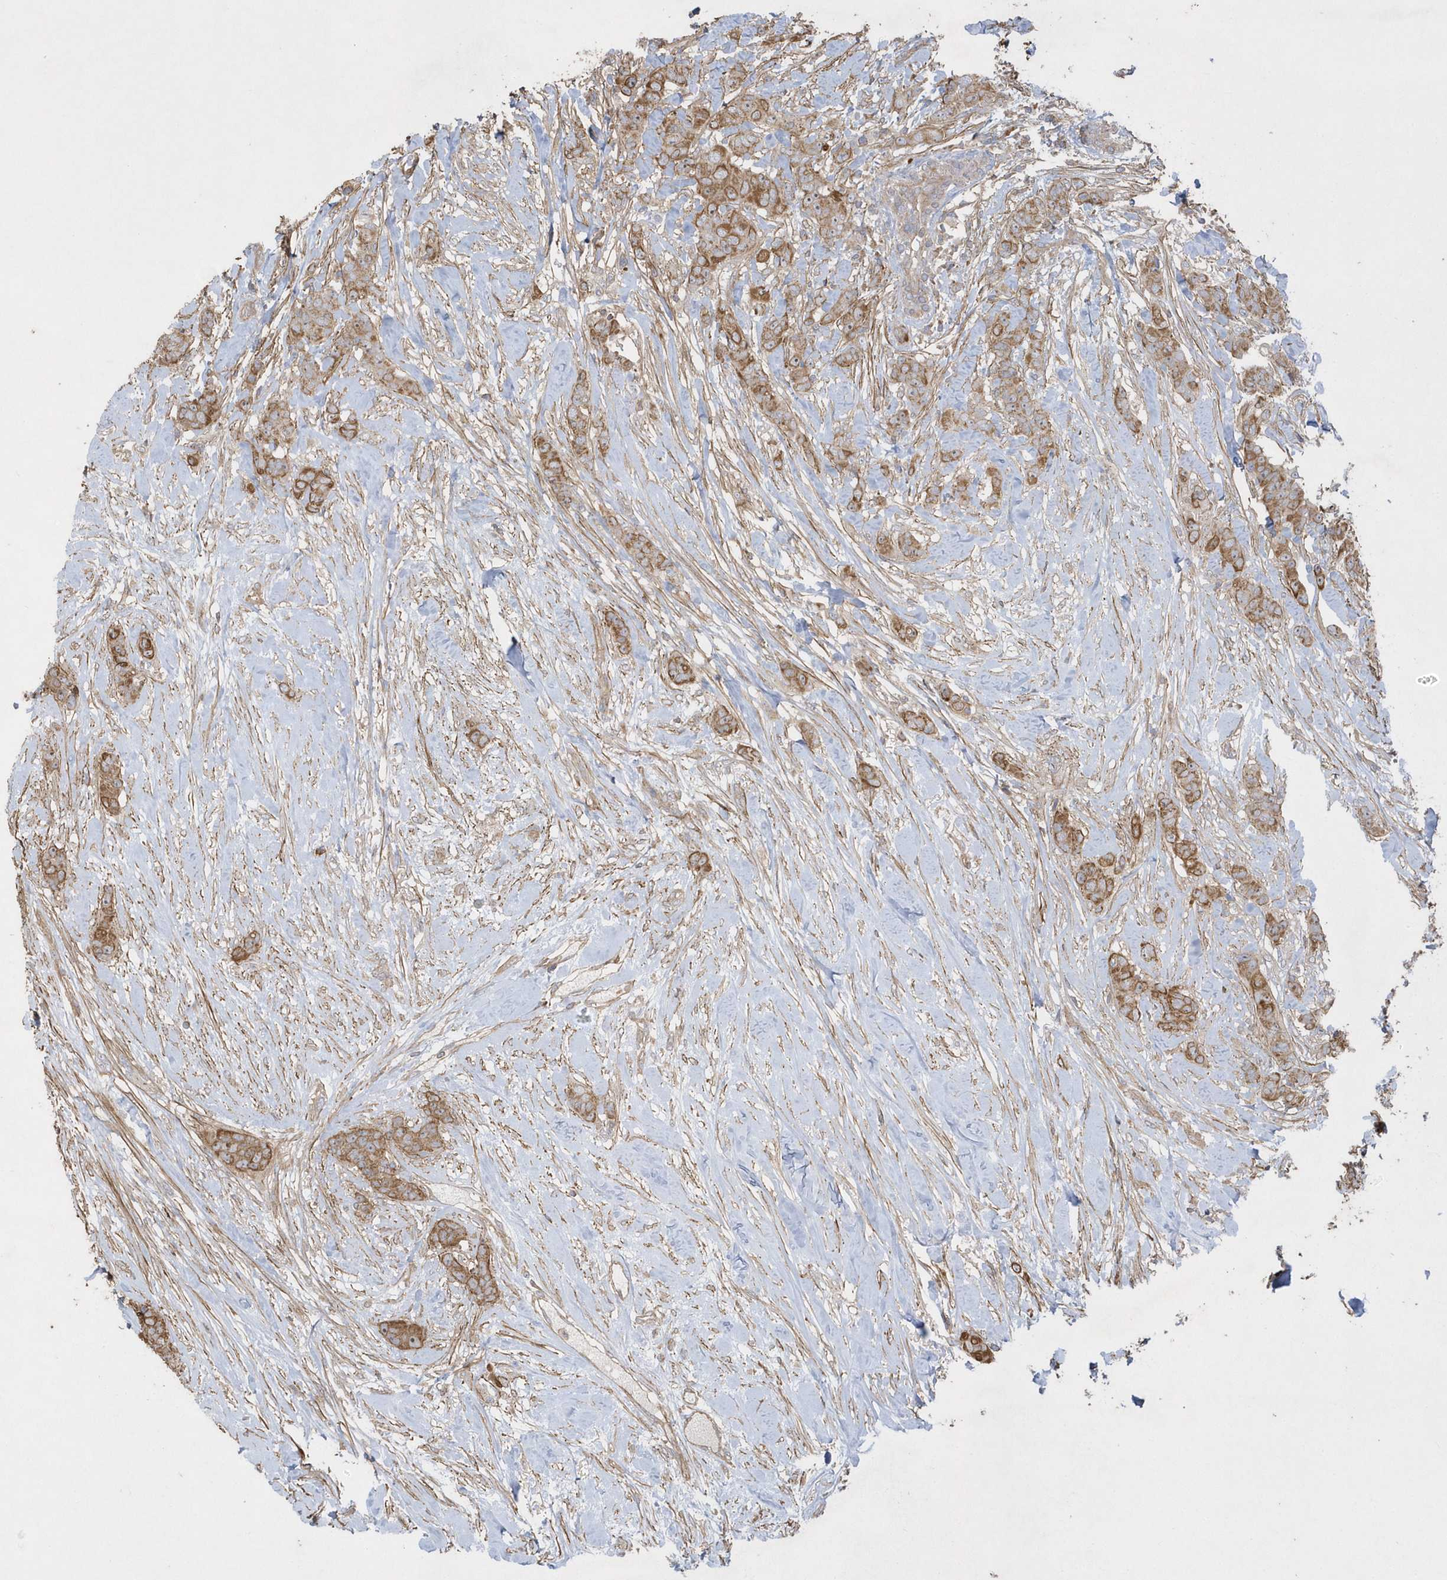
{"staining": {"intensity": "moderate", "quantity": ">75%", "location": "cytoplasmic/membranous"}, "tissue": "breast cancer", "cell_type": "Tumor cells", "image_type": "cancer", "snomed": [{"axis": "morphology", "description": "Duct carcinoma"}, {"axis": "topography", "description": "Breast"}], "caption": "Immunohistochemistry of human breast cancer (infiltrating ductal carcinoma) exhibits medium levels of moderate cytoplasmic/membranous positivity in approximately >75% of tumor cells.", "gene": "SENP8", "patient": {"sex": "female", "age": 40}}